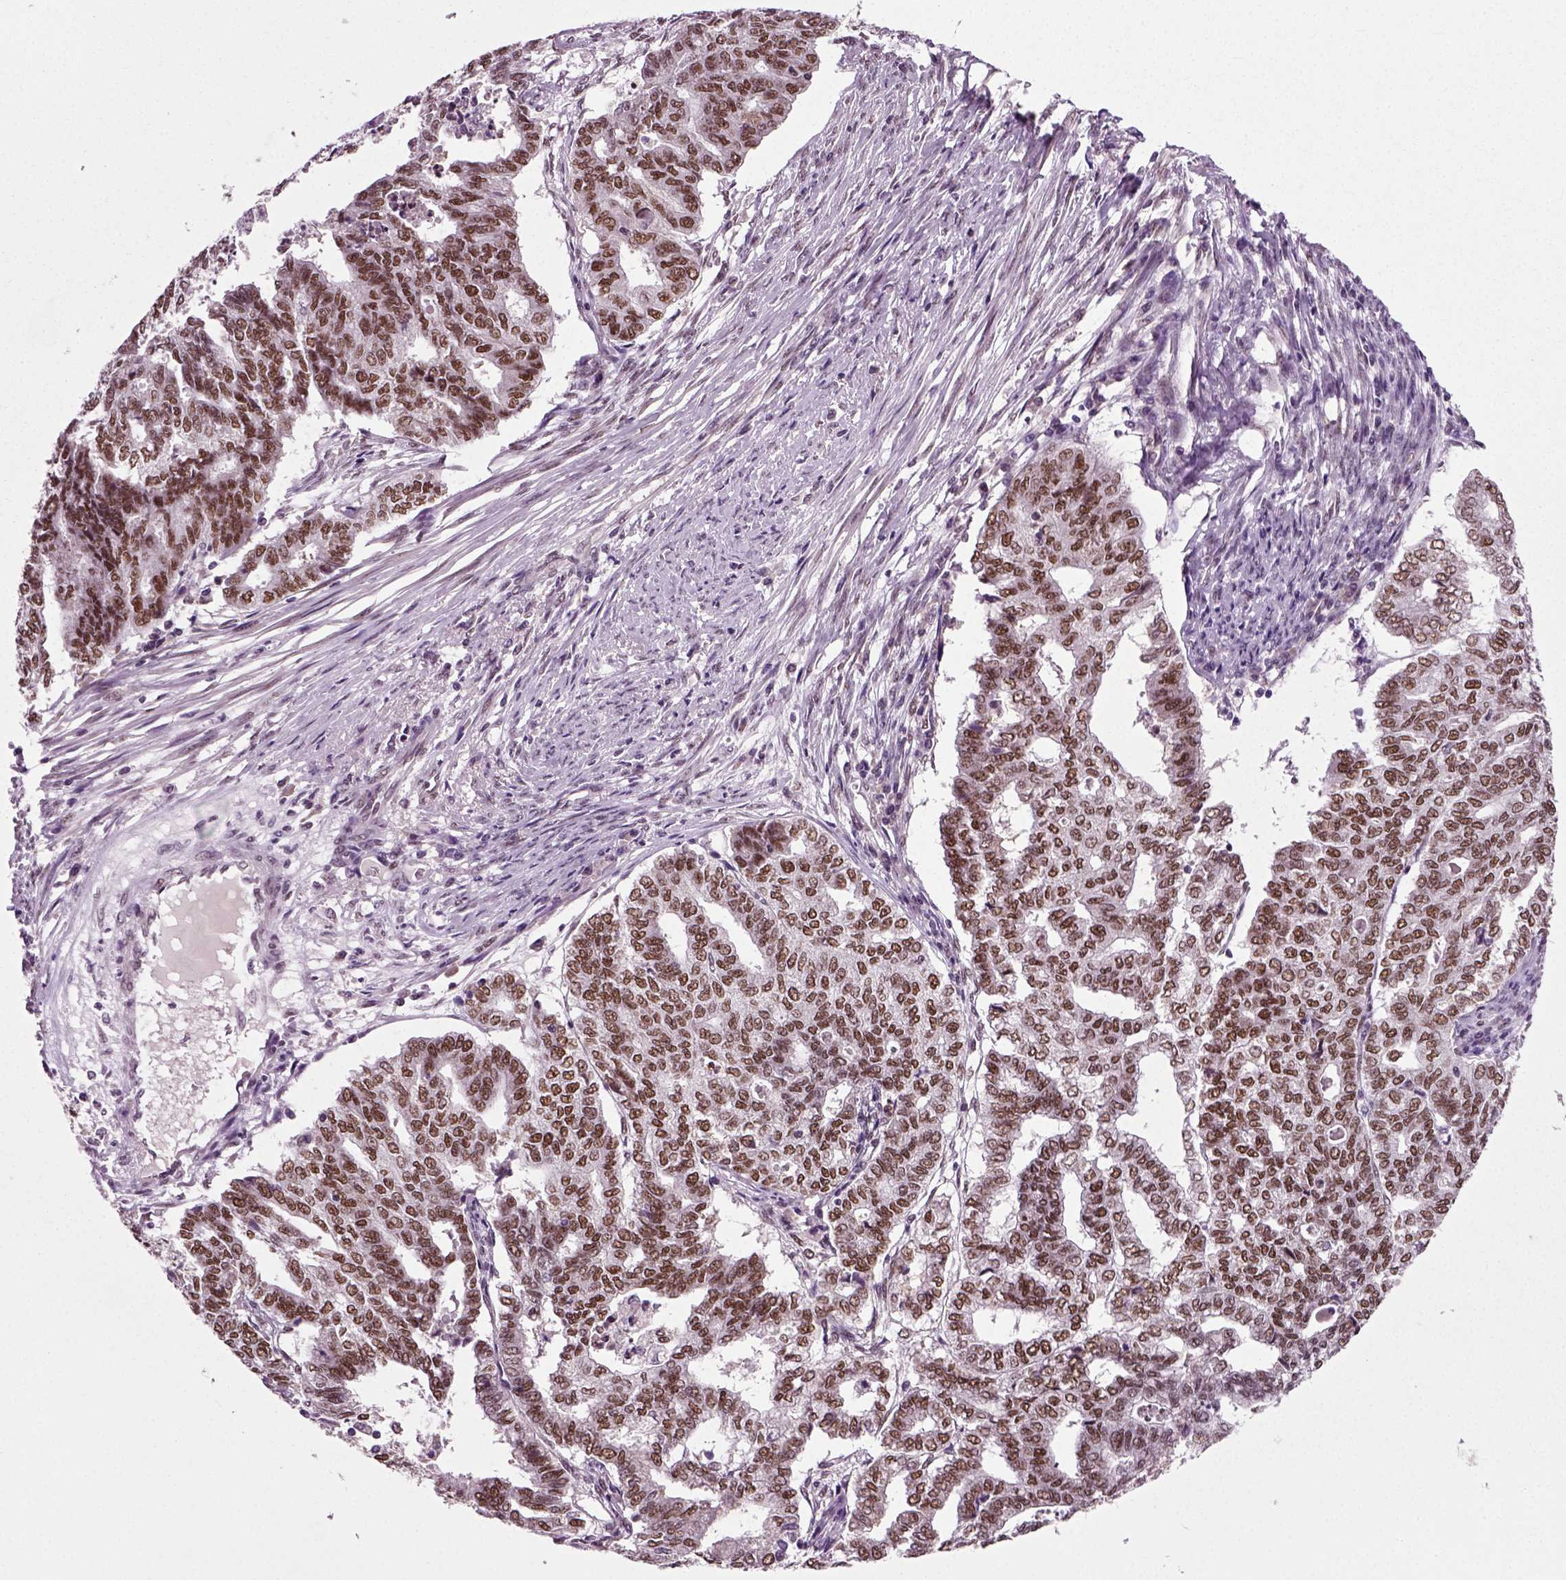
{"staining": {"intensity": "strong", "quantity": ">75%", "location": "nuclear"}, "tissue": "endometrial cancer", "cell_type": "Tumor cells", "image_type": "cancer", "snomed": [{"axis": "morphology", "description": "Adenocarcinoma, NOS"}, {"axis": "topography", "description": "Endometrium"}], "caption": "A high-resolution micrograph shows immunohistochemistry staining of endometrial cancer (adenocarcinoma), which displays strong nuclear positivity in approximately >75% of tumor cells. The staining is performed using DAB (3,3'-diaminobenzidine) brown chromogen to label protein expression. The nuclei are counter-stained blue using hematoxylin.", "gene": "RCOR3", "patient": {"sex": "female", "age": 79}}